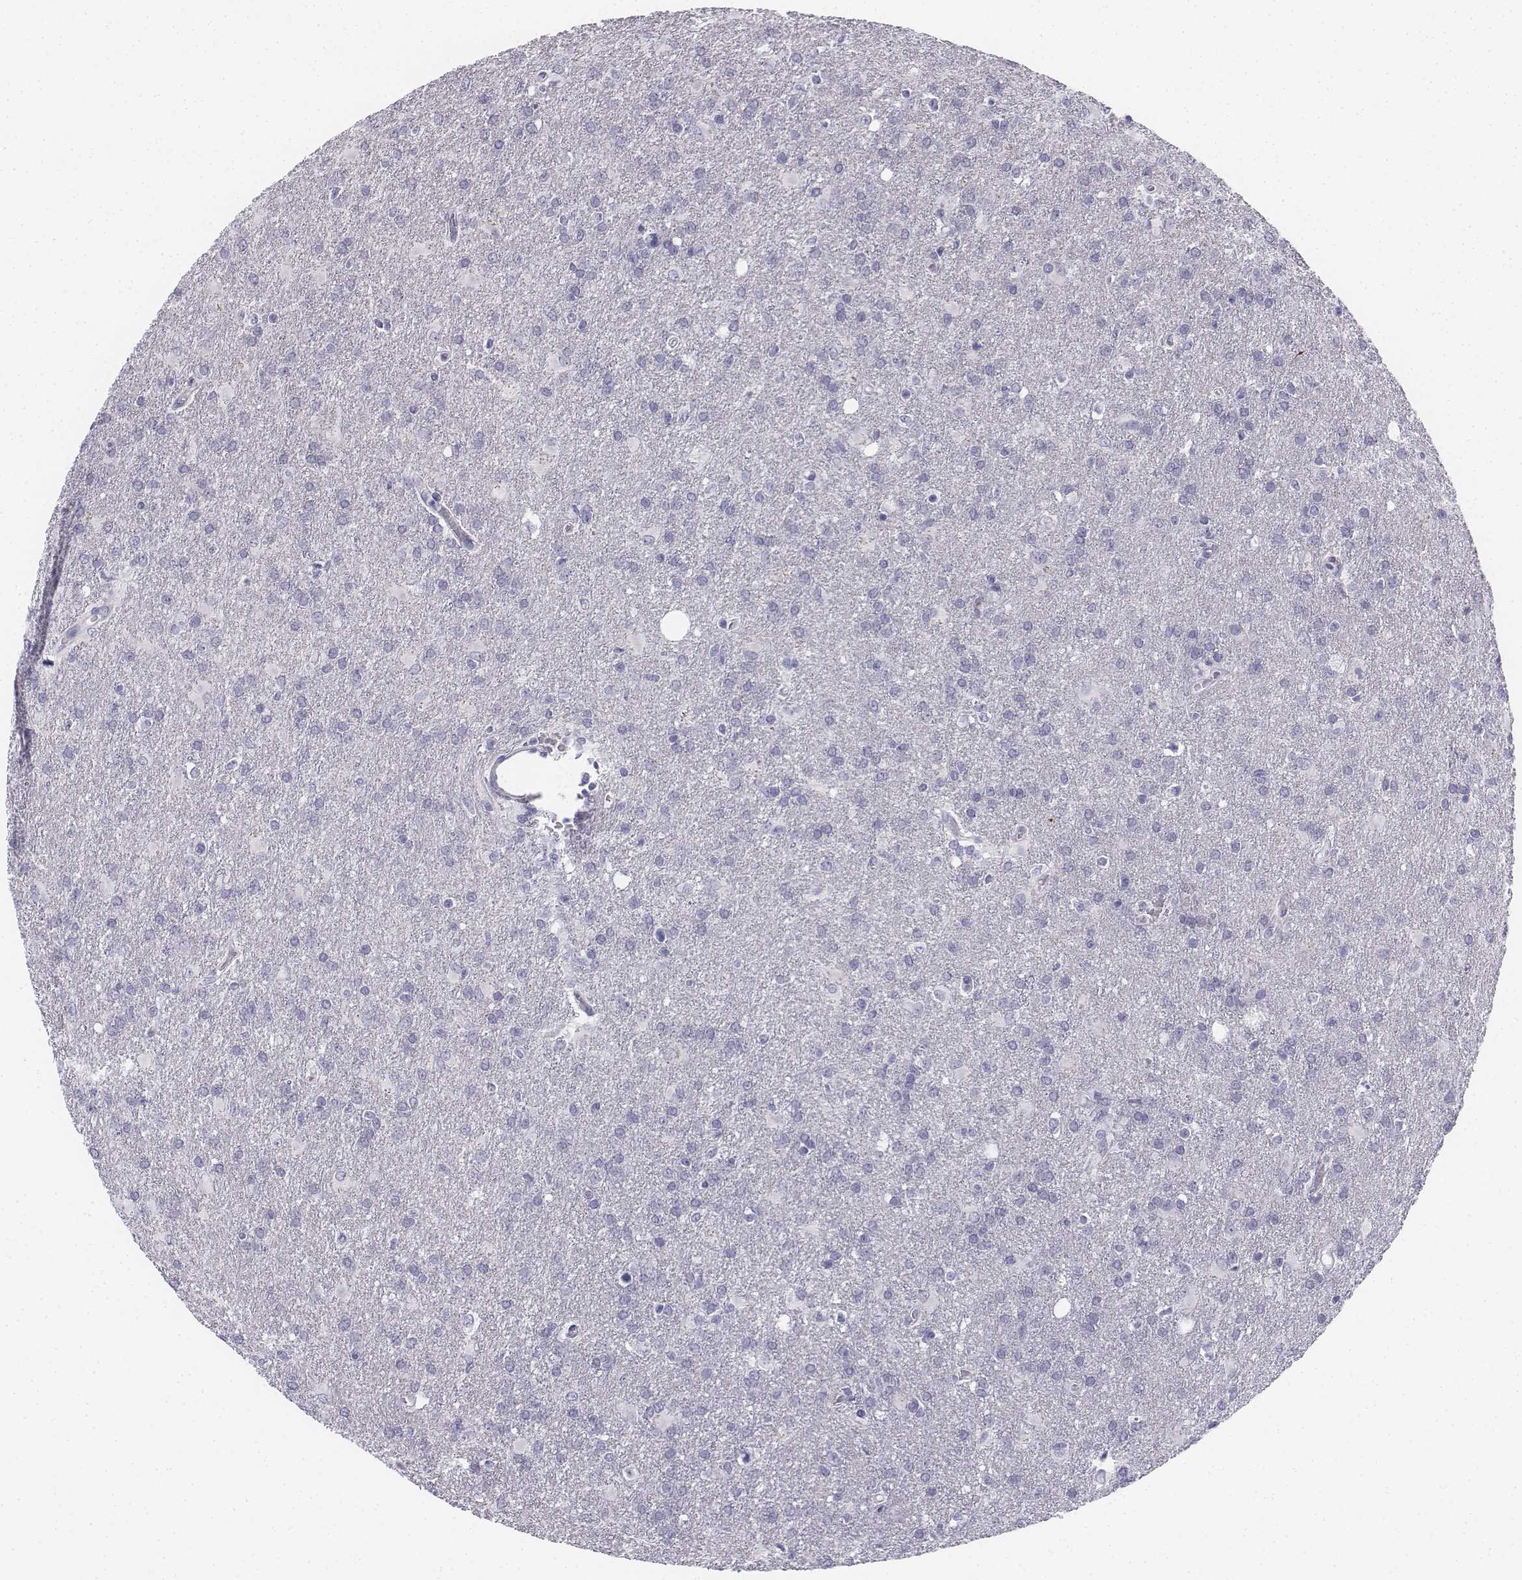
{"staining": {"intensity": "negative", "quantity": "none", "location": "none"}, "tissue": "glioma", "cell_type": "Tumor cells", "image_type": "cancer", "snomed": [{"axis": "morphology", "description": "Glioma, malignant, High grade"}, {"axis": "topography", "description": "Brain"}], "caption": "Immunohistochemistry image of human glioma stained for a protein (brown), which displays no staining in tumor cells.", "gene": "TH", "patient": {"sex": "male", "age": 68}}